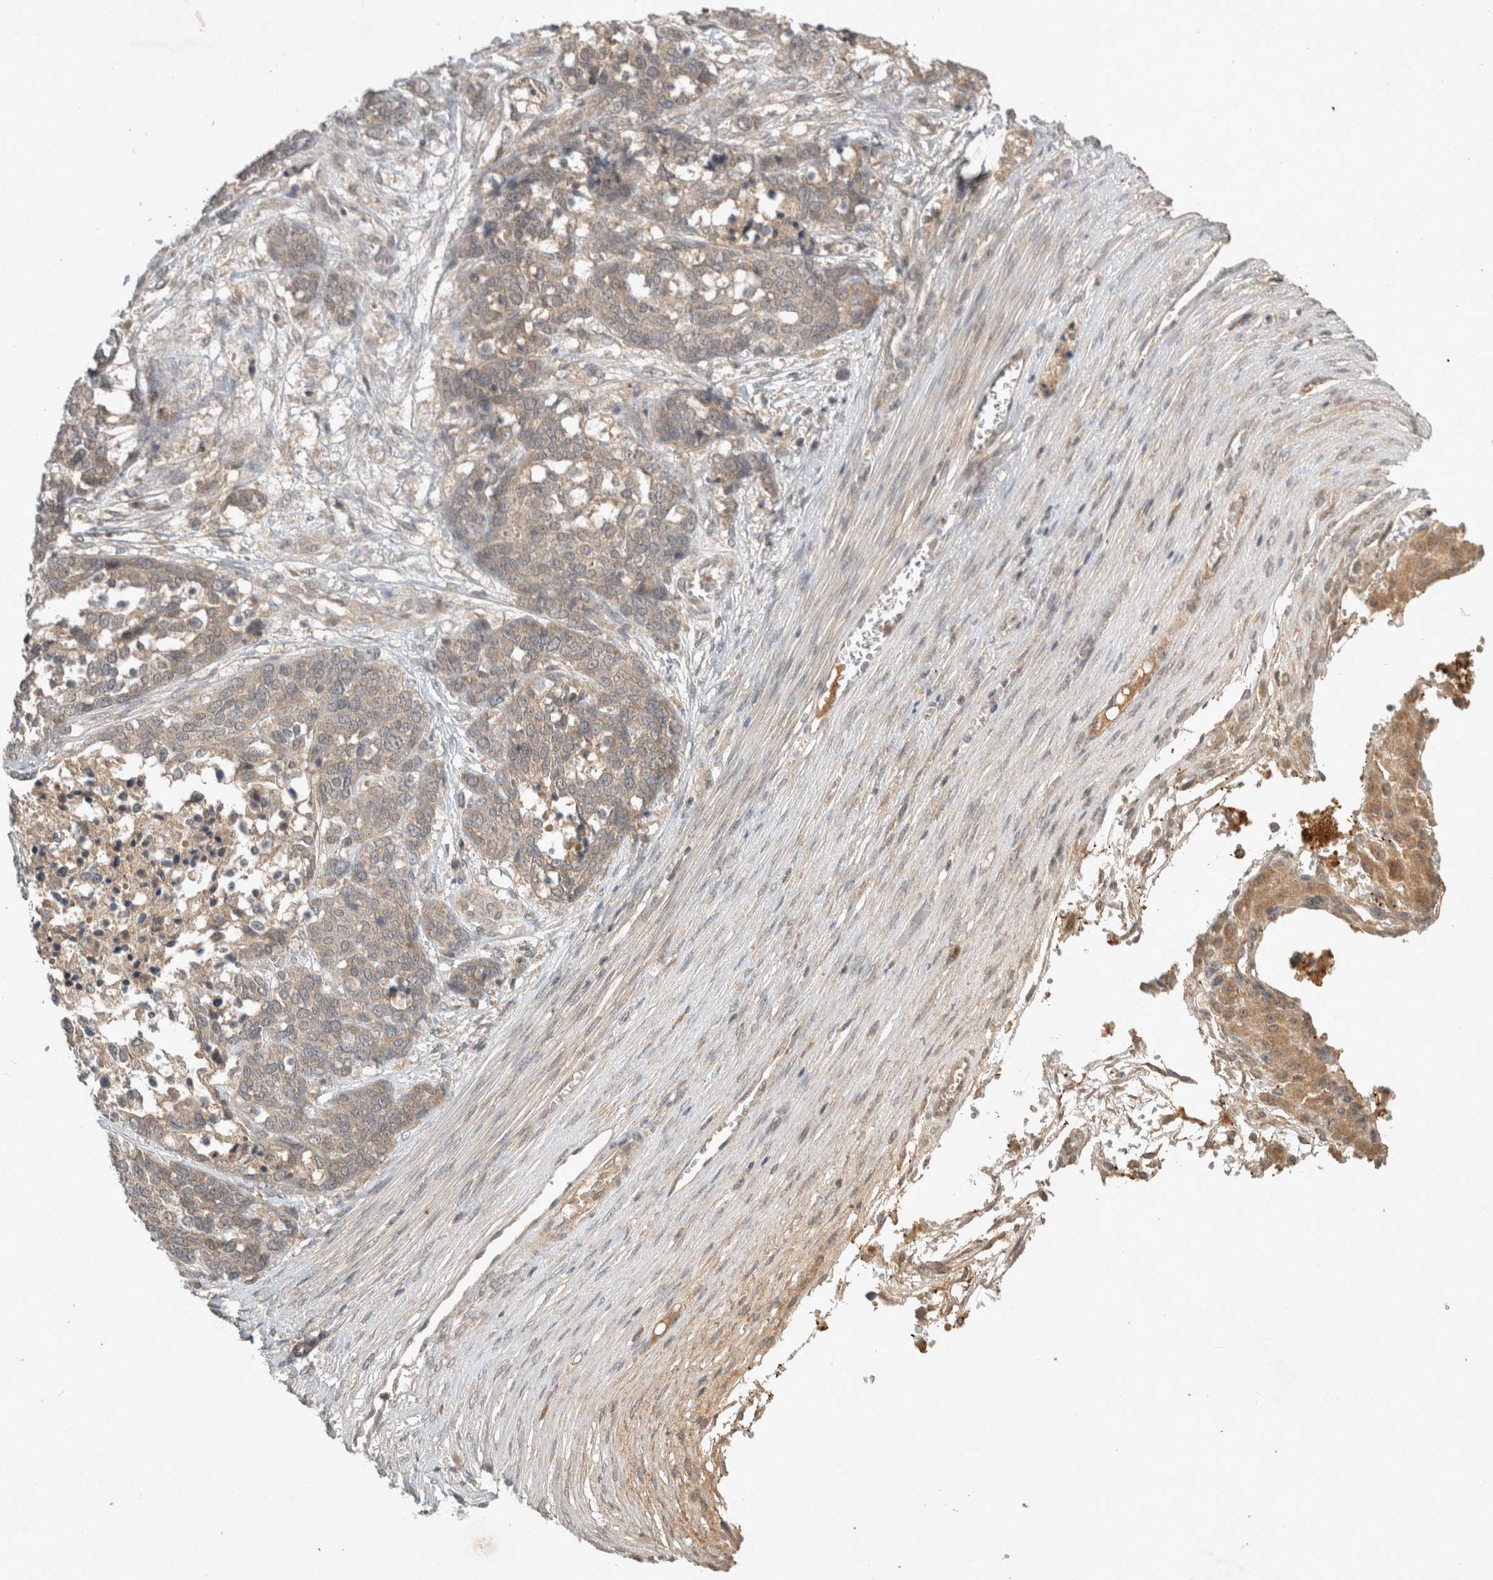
{"staining": {"intensity": "weak", "quantity": ">75%", "location": "cytoplasmic/membranous"}, "tissue": "ovarian cancer", "cell_type": "Tumor cells", "image_type": "cancer", "snomed": [{"axis": "morphology", "description": "Cystadenocarcinoma, serous, NOS"}, {"axis": "topography", "description": "Ovary"}], "caption": "Protein analysis of ovarian serous cystadenocarcinoma tissue shows weak cytoplasmic/membranous staining in about >75% of tumor cells.", "gene": "LOXL2", "patient": {"sex": "female", "age": 44}}